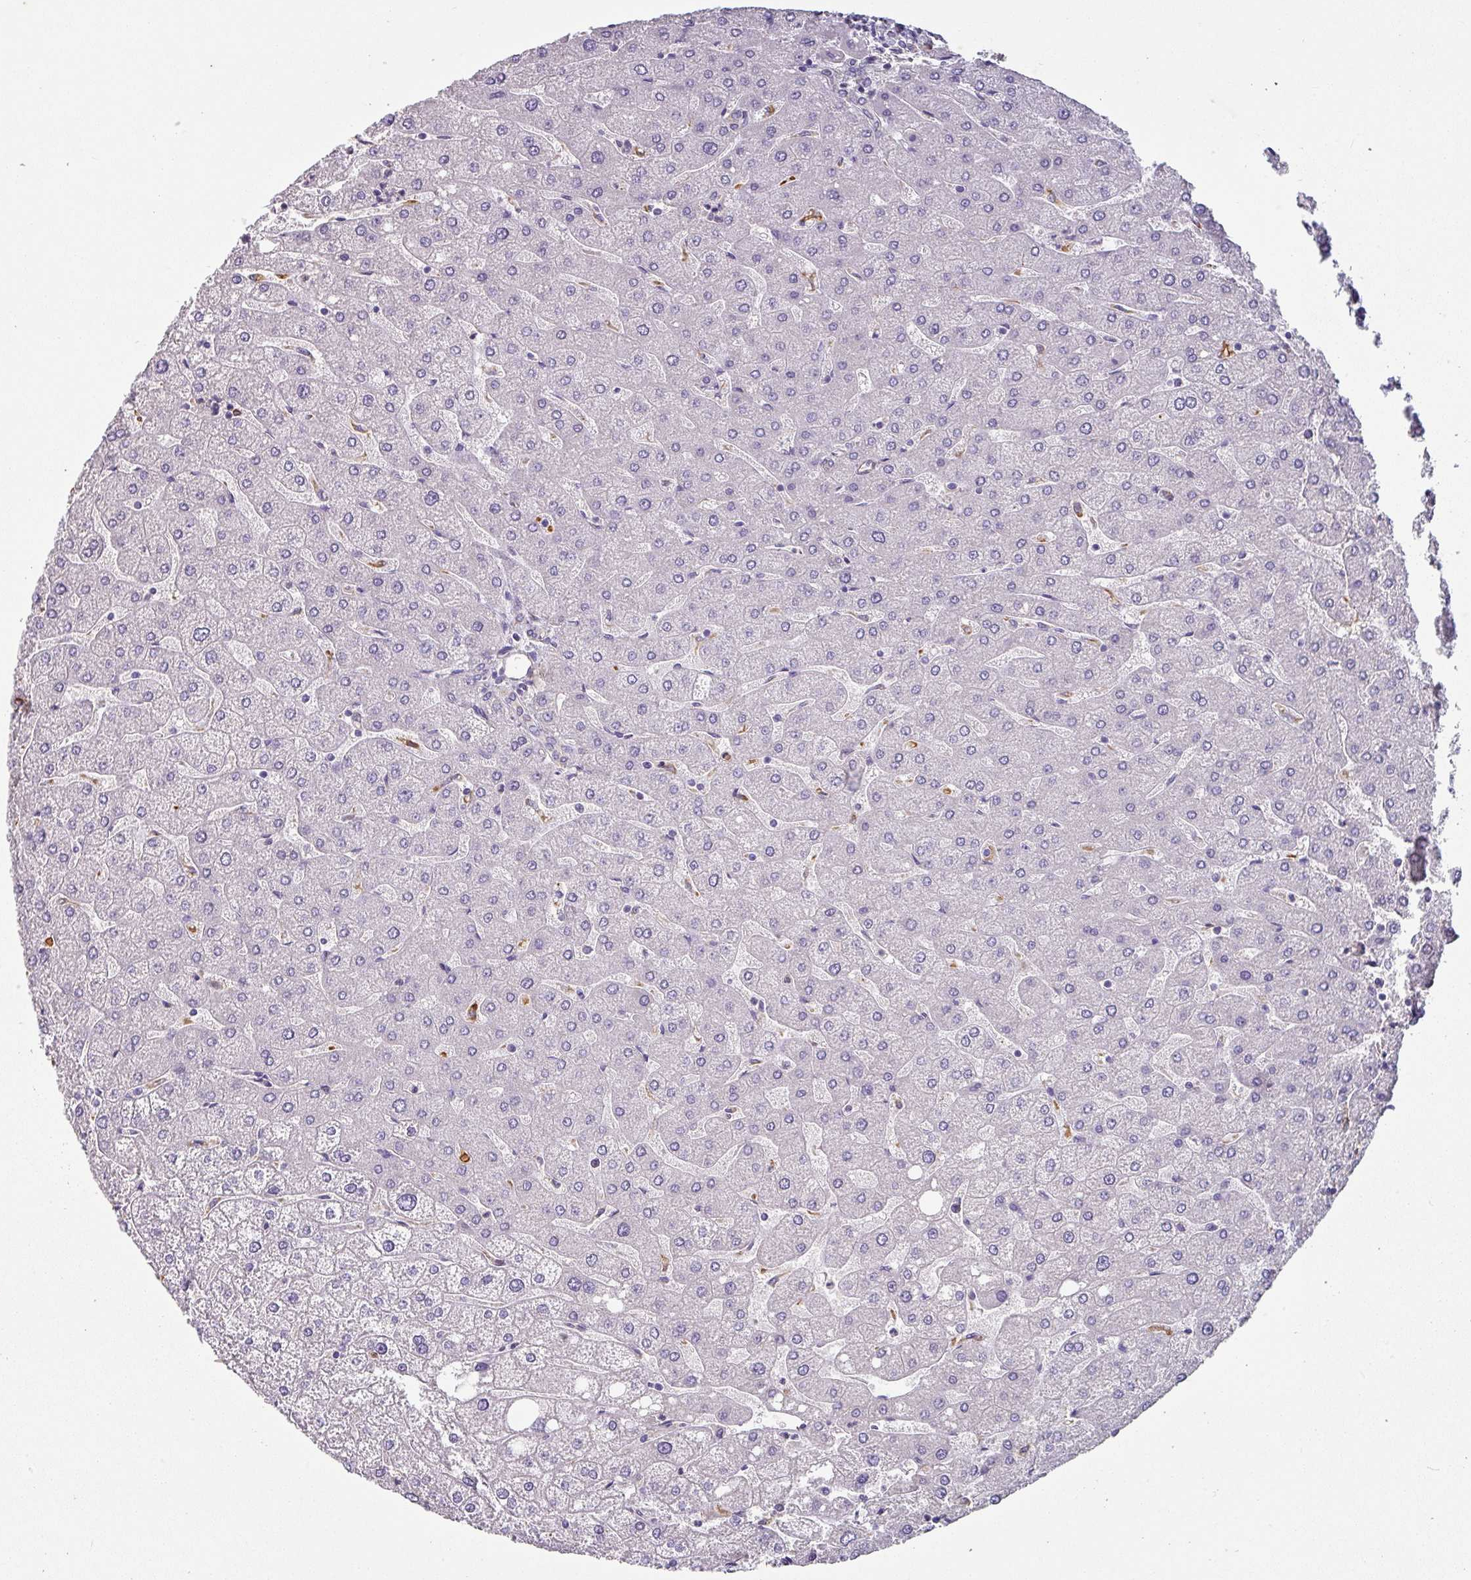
{"staining": {"intensity": "negative", "quantity": "none", "location": "none"}, "tissue": "liver", "cell_type": "Cholangiocytes", "image_type": "normal", "snomed": [{"axis": "morphology", "description": "Normal tissue, NOS"}, {"axis": "topography", "description": "Liver"}], "caption": "Cholangiocytes are negative for protein expression in unremarkable human liver. (DAB IHC visualized using brightfield microscopy, high magnification).", "gene": "ZNF280C", "patient": {"sex": "male", "age": 67}}